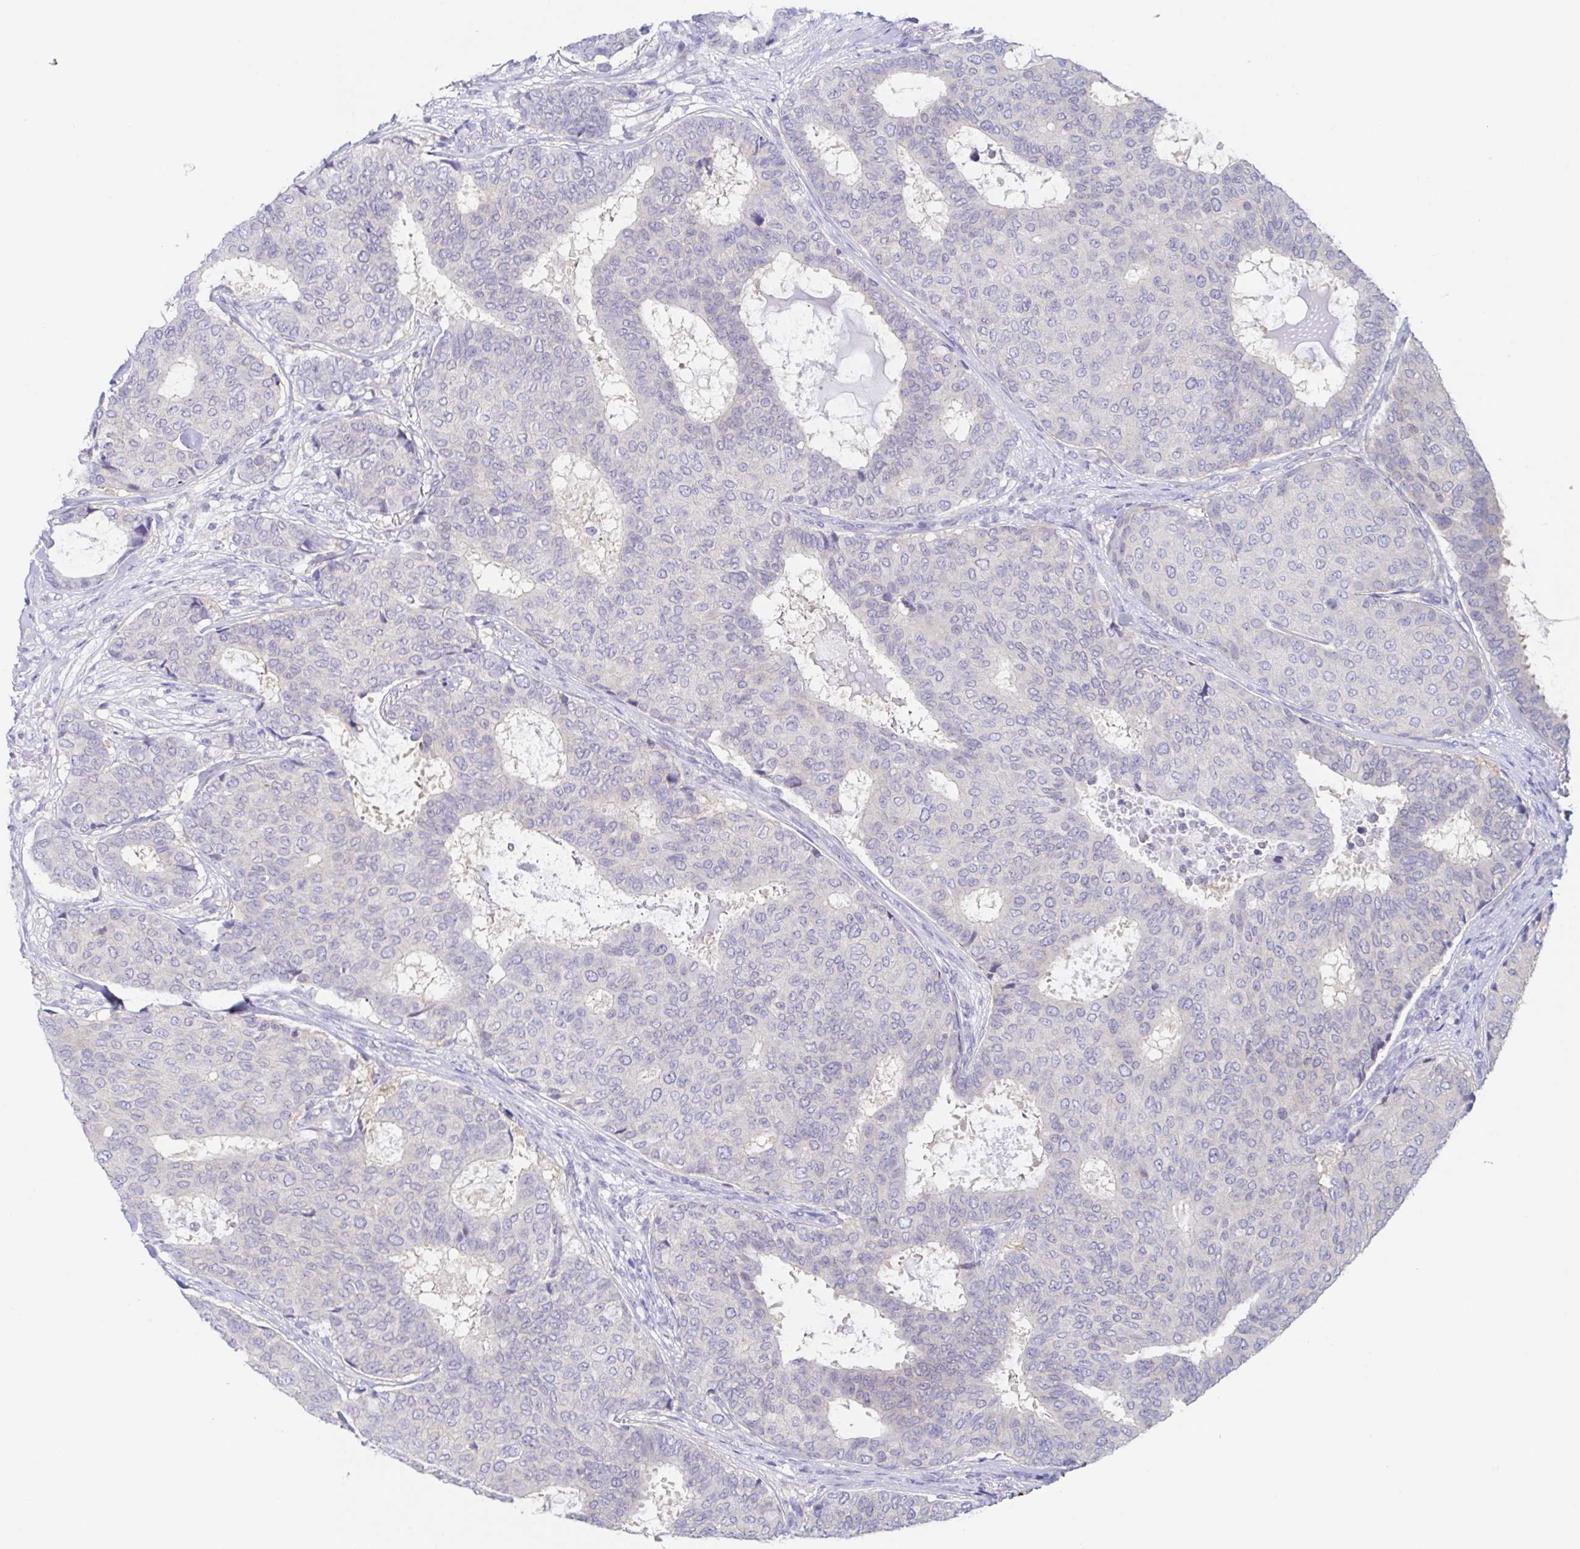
{"staining": {"intensity": "negative", "quantity": "none", "location": "none"}, "tissue": "breast cancer", "cell_type": "Tumor cells", "image_type": "cancer", "snomed": [{"axis": "morphology", "description": "Duct carcinoma"}, {"axis": "topography", "description": "Breast"}], "caption": "IHC image of neoplastic tissue: human invasive ductal carcinoma (breast) stained with DAB (3,3'-diaminobenzidine) shows no significant protein positivity in tumor cells. (DAB (3,3'-diaminobenzidine) immunohistochemistry visualized using brightfield microscopy, high magnification).", "gene": "HTR2A", "patient": {"sex": "female", "age": 75}}